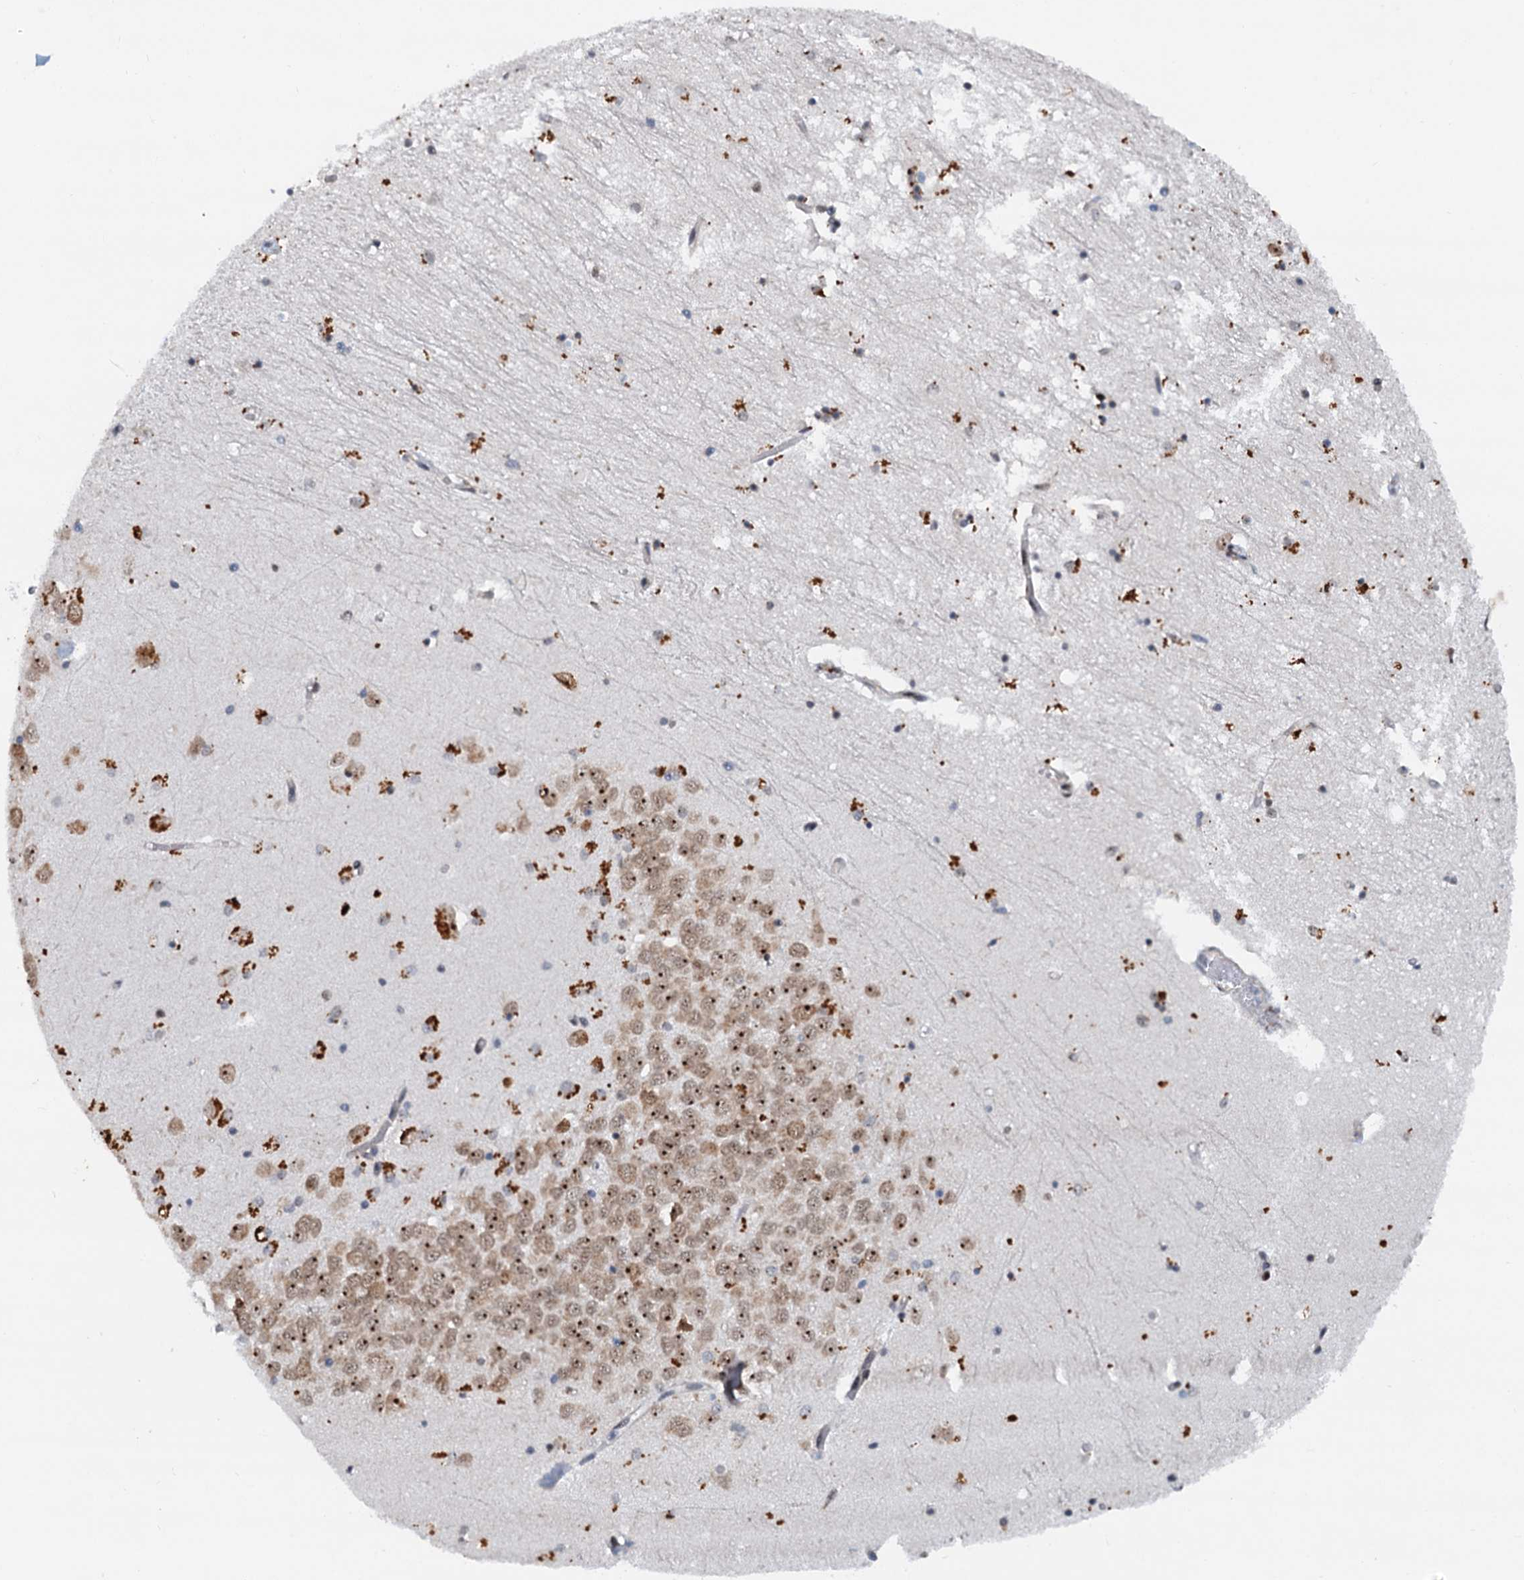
{"staining": {"intensity": "moderate", "quantity": ">75%", "location": "cytoplasmic/membranous,nuclear"}, "tissue": "hippocampus", "cell_type": "Glial cells", "image_type": "normal", "snomed": [{"axis": "morphology", "description": "Normal tissue, NOS"}, {"axis": "topography", "description": "Hippocampus"}], "caption": "Hippocampus stained with IHC shows moderate cytoplasmic/membranous,nuclear staining in approximately >75% of glial cells.", "gene": "DNAJC21", "patient": {"sex": "male", "age": 70}}